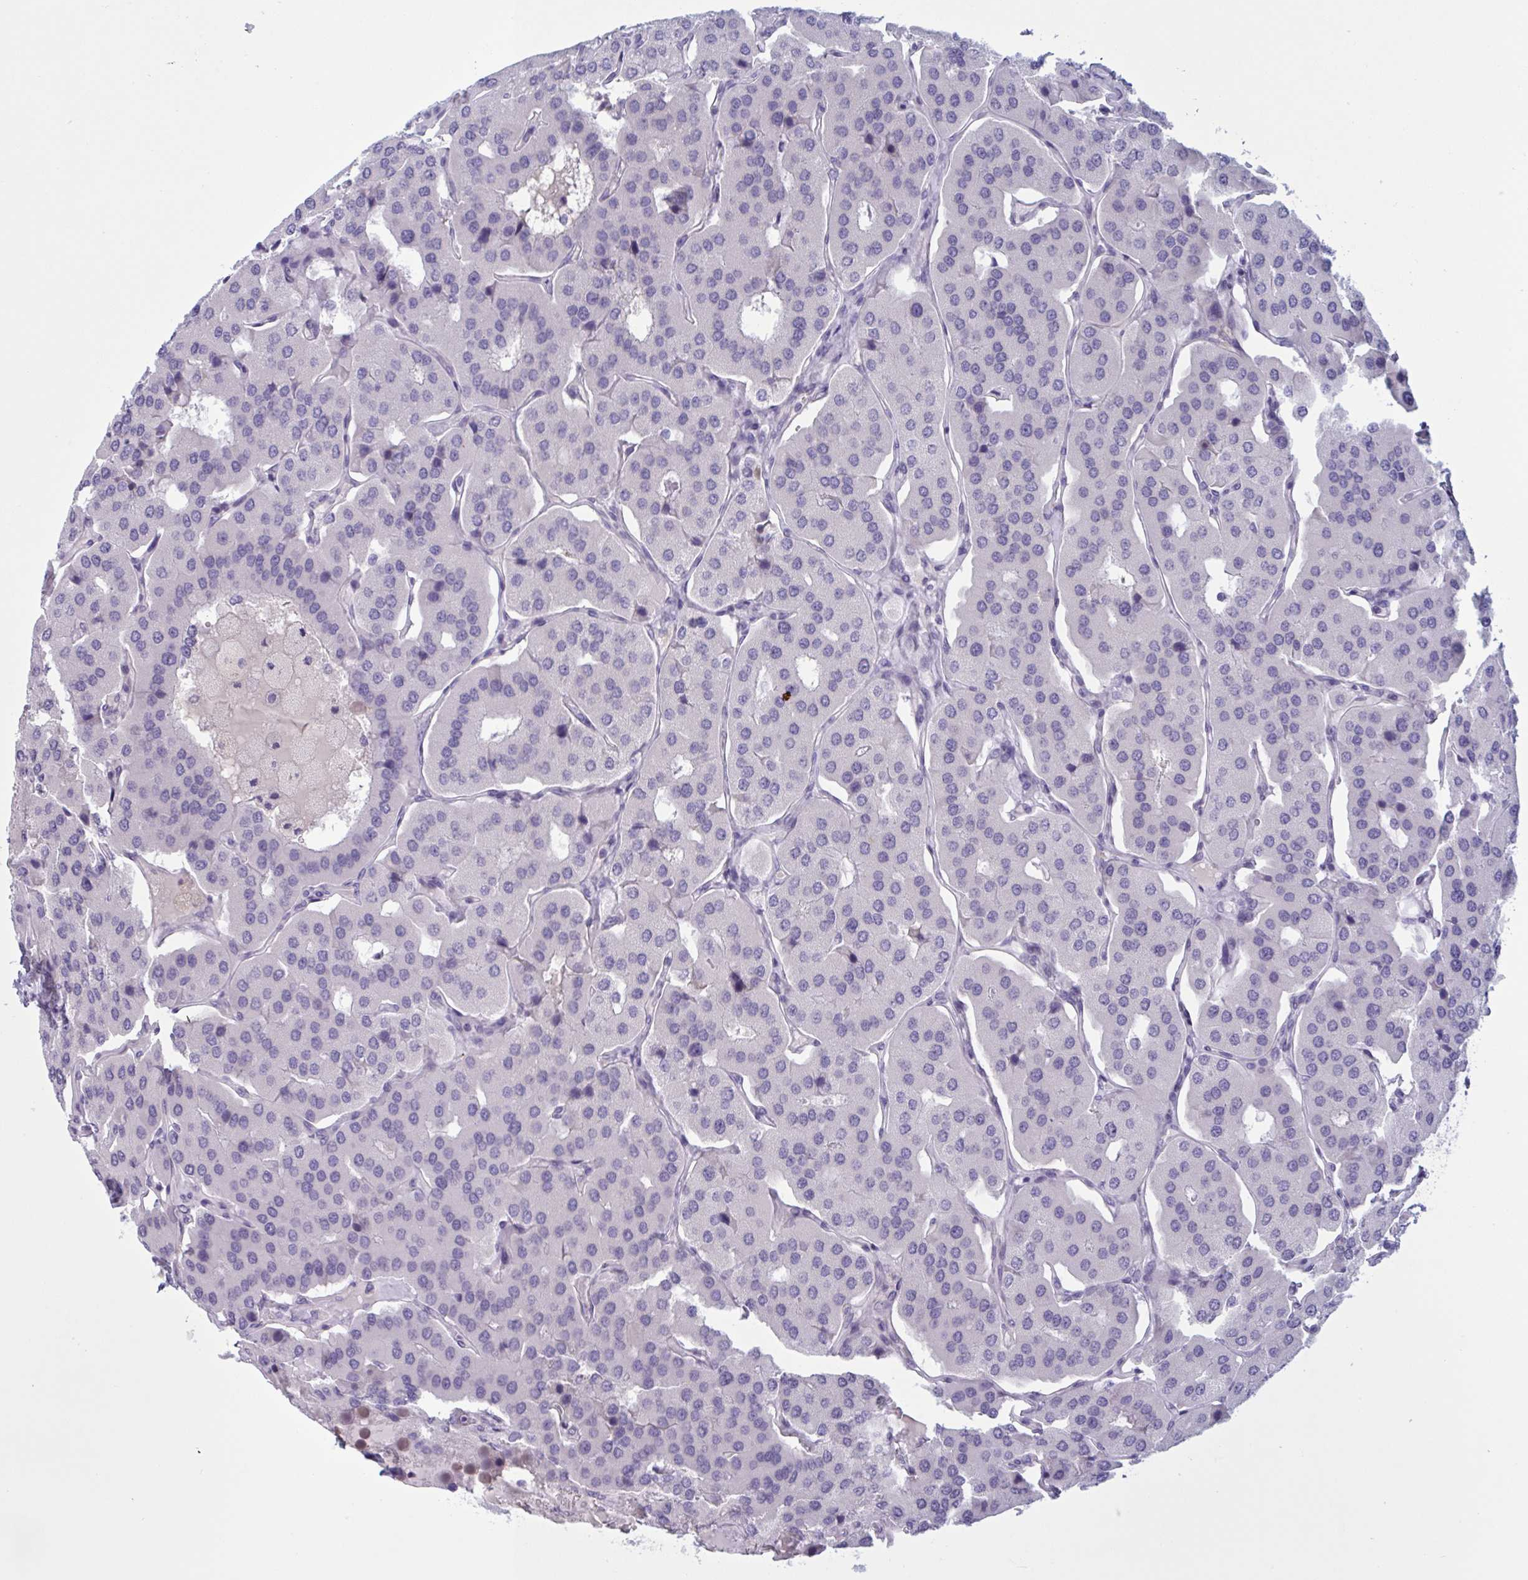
{"staining": {"intensity": "negative", "quantity": "none", "location": "none"}, "tissue": "parathyroid gland", "cell_type": "Glandular cells", "image_type": "normal", "snomed": [{"axis": "morphology", "description": "Normal tissue, NOS"}, {"axis": "morphology", "description": "Adenoma, NOS"}, {"axis": "topography", "description": "Parathyroid gland"}], "caption": "The histopathology image exhibits no staining of glandular cells in normal parathyroid gland.", "gene": "OR1L3", "patient": {"sex": "female", "age": 86}}